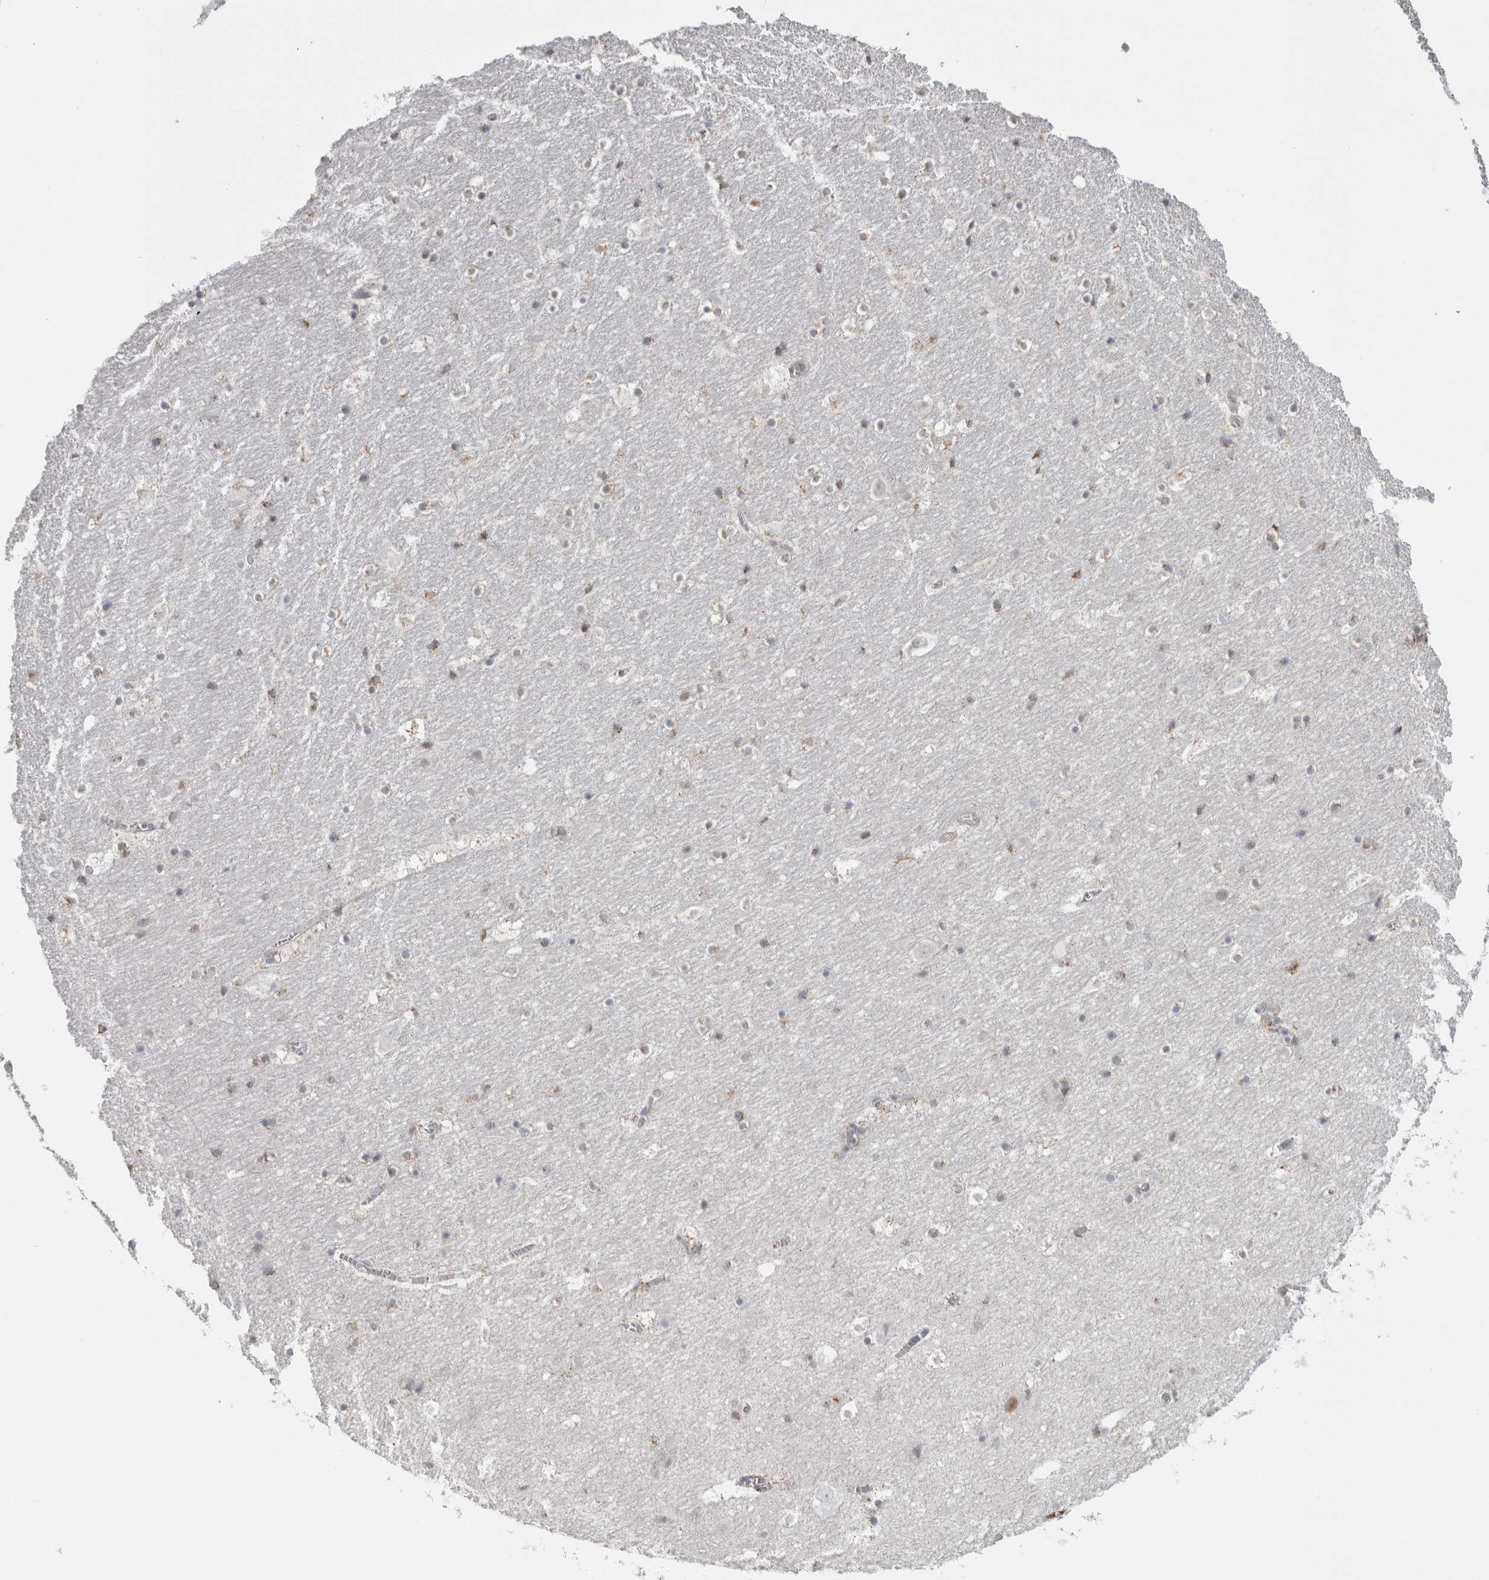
{"staining": {"intensity": "negative", "quantity": "none", "location": "none"}, "tissue": "hippocampus", "cell_type": "Glial cells", "image_type": "normal", "snomed": [{"axis": "morphology", "description": "Normal tissue, NOS"}, {"axis": "topography", "description": "Hippocampus"}], "caption": "Unremarkable hippocampus was stained to show a protein in brown. There is no significant expression in glial cells.", "gene": "PLIN1", "patient": {"sex": "male", "age": 45}}